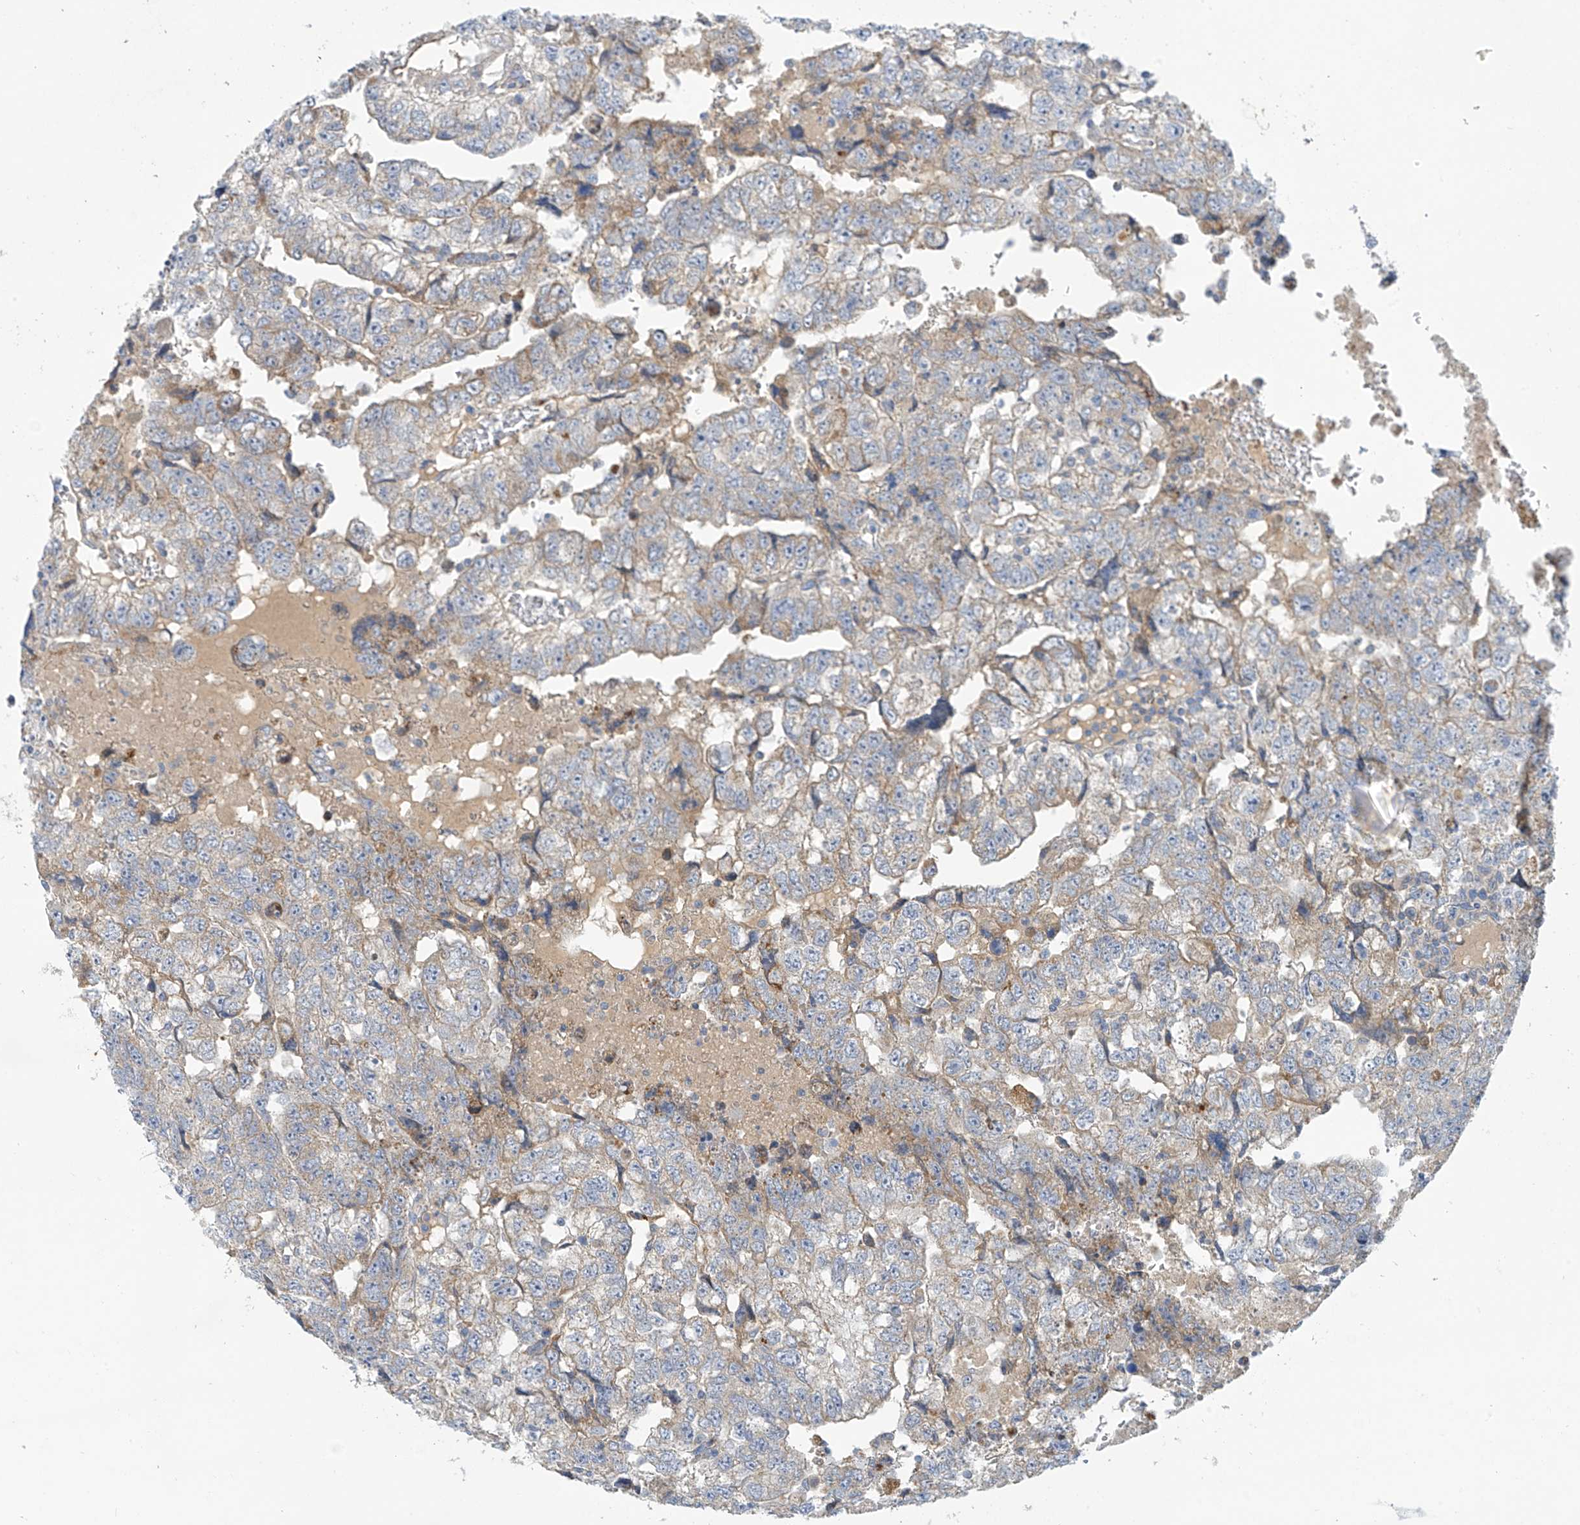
{"staining": {"intensity": "weak", "quantity": "25%-75%", "location": "cytoplasmic/membranous"}, "tissue": "testis cancer", "cell_type": "Tumor cells", "image_type": "cancer", "snomed": [{"axis": "morphology", "description": "Carcinoma, Embryonal, NOS"}, {"axis": "topography", "description": "Testis"}], "caption": "Immunohistochemistry (IHC) of testis cancer displays low levels of weak cytoplasmic/membranous positivity in approximately 25%-75% of tumor cells.", "gene": "METTL18", "patient": {"sex": "male", "age": 36}}